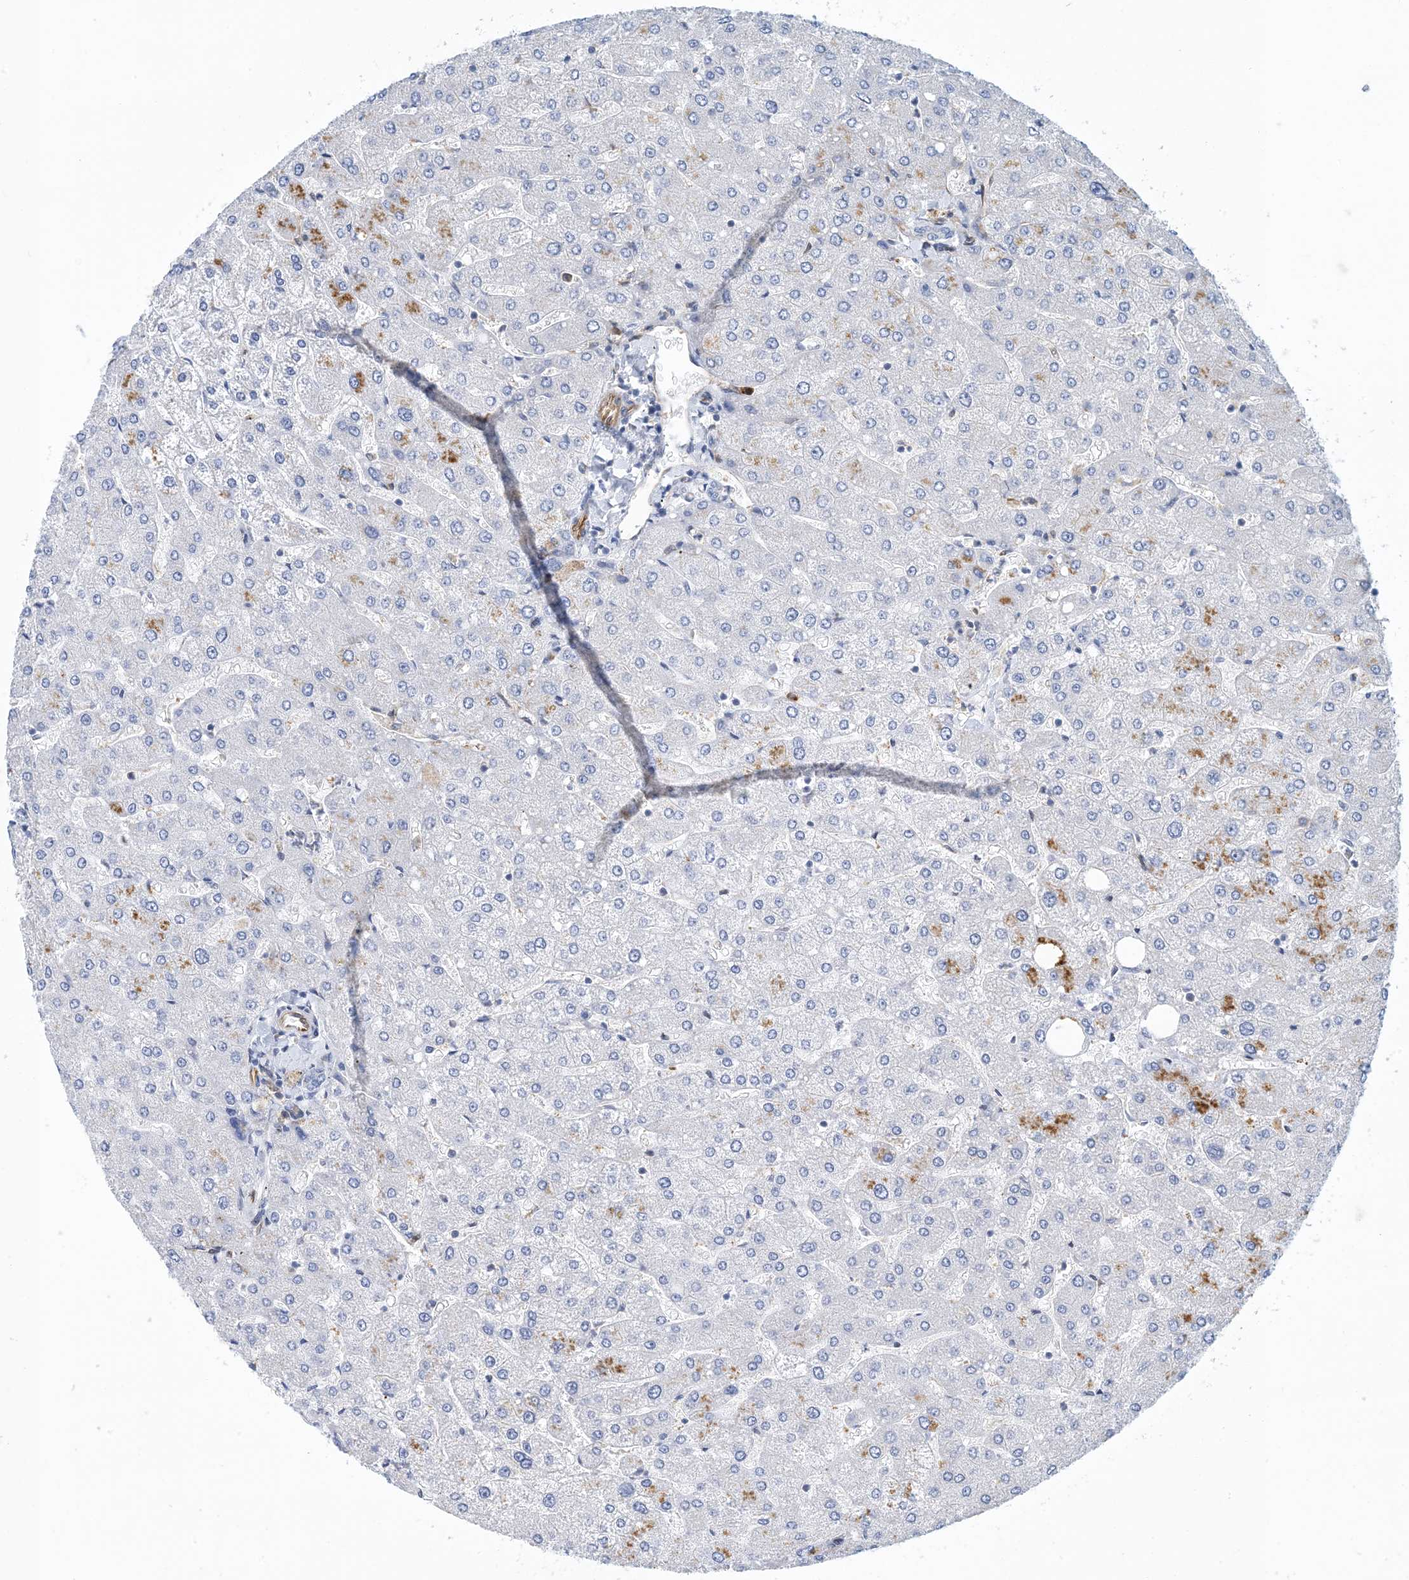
{"staining": {"intensity": "negative", "quantity": "none", "location": "none"}, "tissue": "liver", "cell_type": "Cholangiocytes", "image_type": "normal", "snomed": [{"axis": "morphology", "description": "Normal tissue, NOS"}, {"axis": "topography", "description": "Liver"}], "caption": "Immunohistochemical staining of normal human liver displays no significant positivity in cholangiocytes.", "gene": "PCDHA2", "patient": {"sex": "male", "age": 55}}